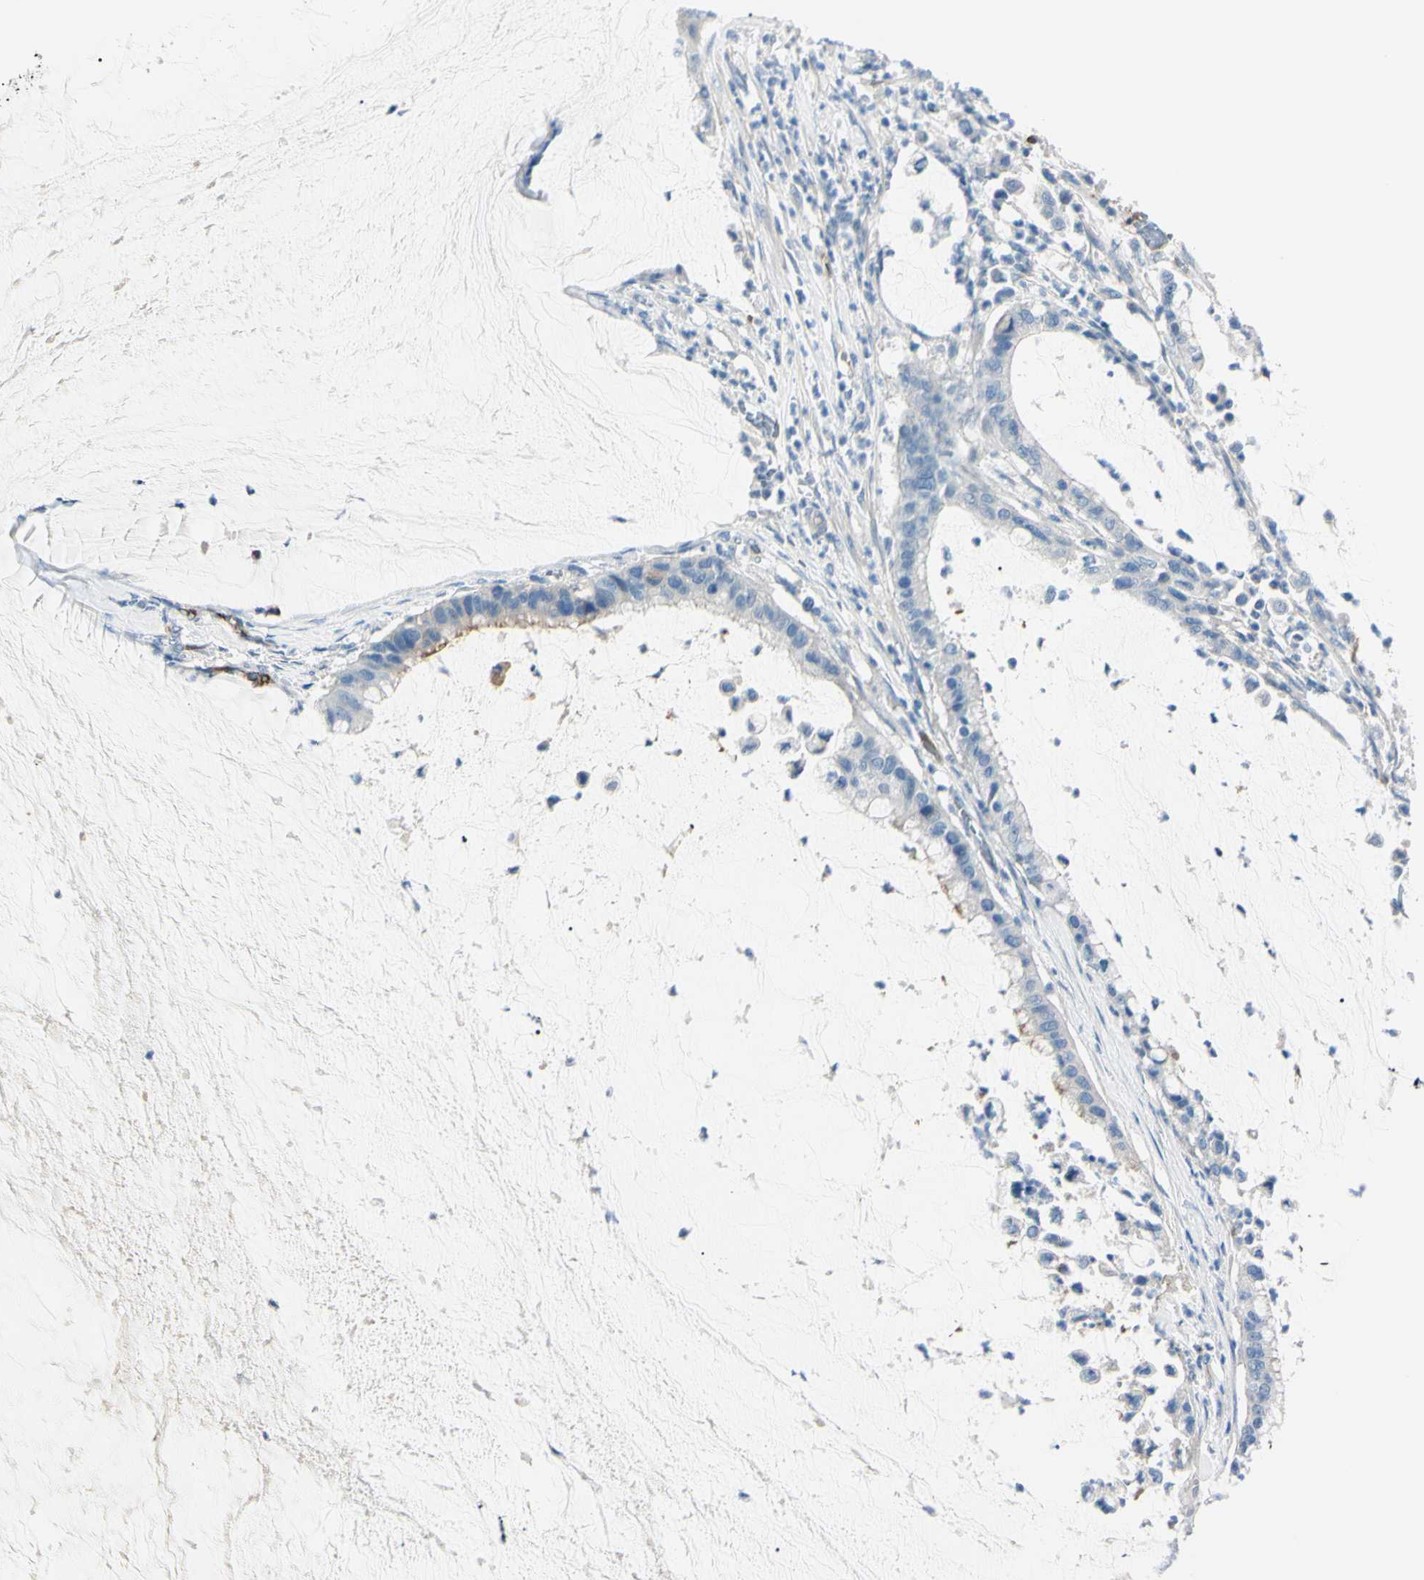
{"staining": {"intensity": "weak", "quantity": "<25%", "location": "cytoplasmic/membranous"}, "tissue": "pancreatic cancer", "cell_type": "Tumor cells", "image_type": "cancer", "snomed": [{"axis": "morphology", "description": "Adenocarcinoma, NOS"}, {"axis": "topography", "description": "Pancreas"}], "caption": "There is no significant staining in tumor cells of pancreatic cancer (adenocarcinoma).", "gene": "FOLH1", "patient": {"sex": "male", "age": 41}}